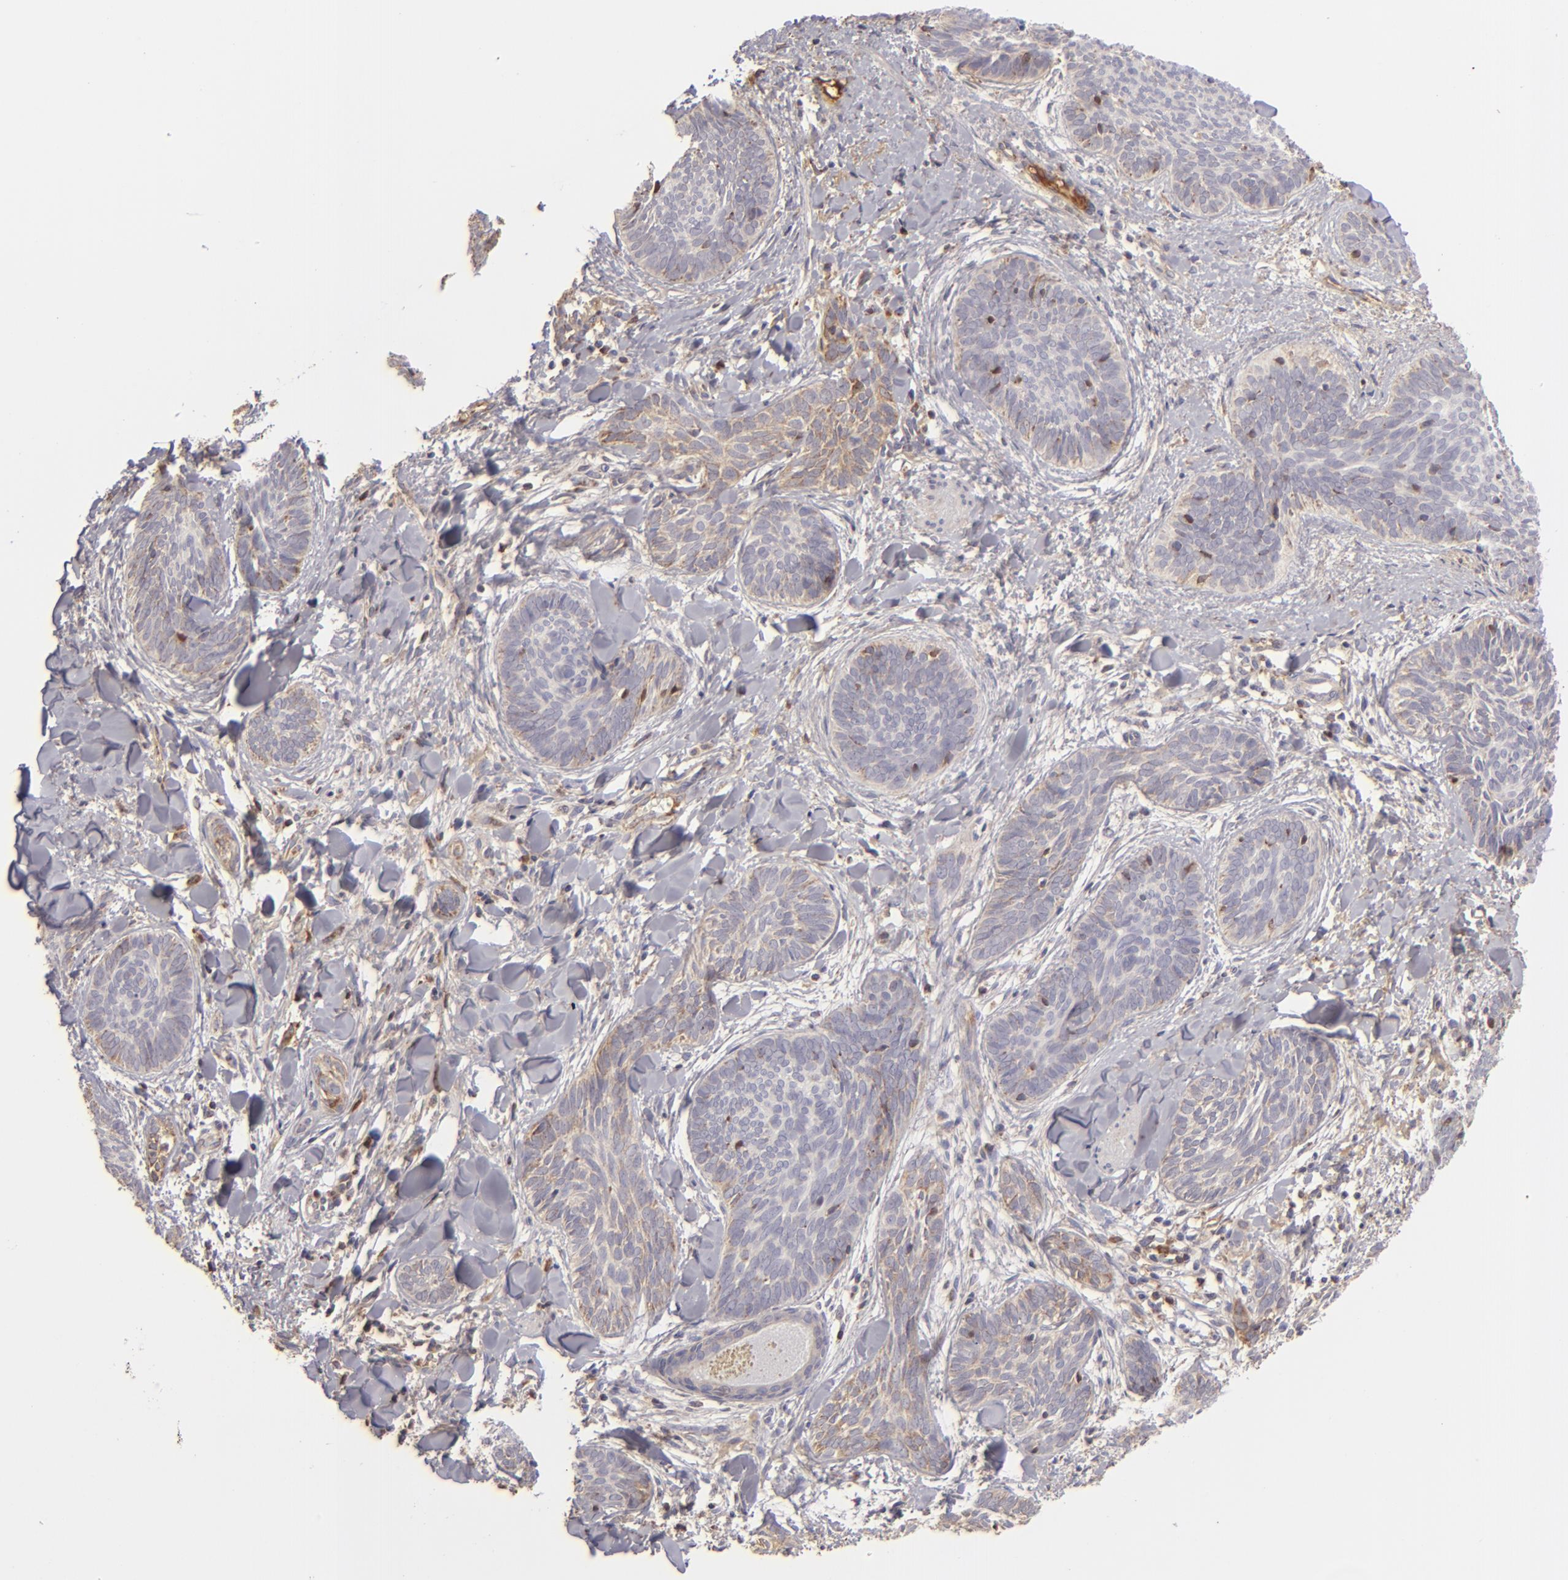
{"staining": {"intensity": "weak", "quantity": ">75%", "location": "cytoplasmic/membranous"}, "tissue": "skin cancer", "cell_type": "Tumor cells", "image_type": "cancer", "snomed": [{"axis": "morphology", "description": "Basal cell carcinoma"}, {"axis": "topography", "description": "Skin"}], "caption": "Brown immunohistochemical staining in human skin cancer exhibits weak cytoplasmic/membranous staining in about >75% of tumor cells.", "gene": "CFB", "patient": {"sex": "female", "age": 81}}